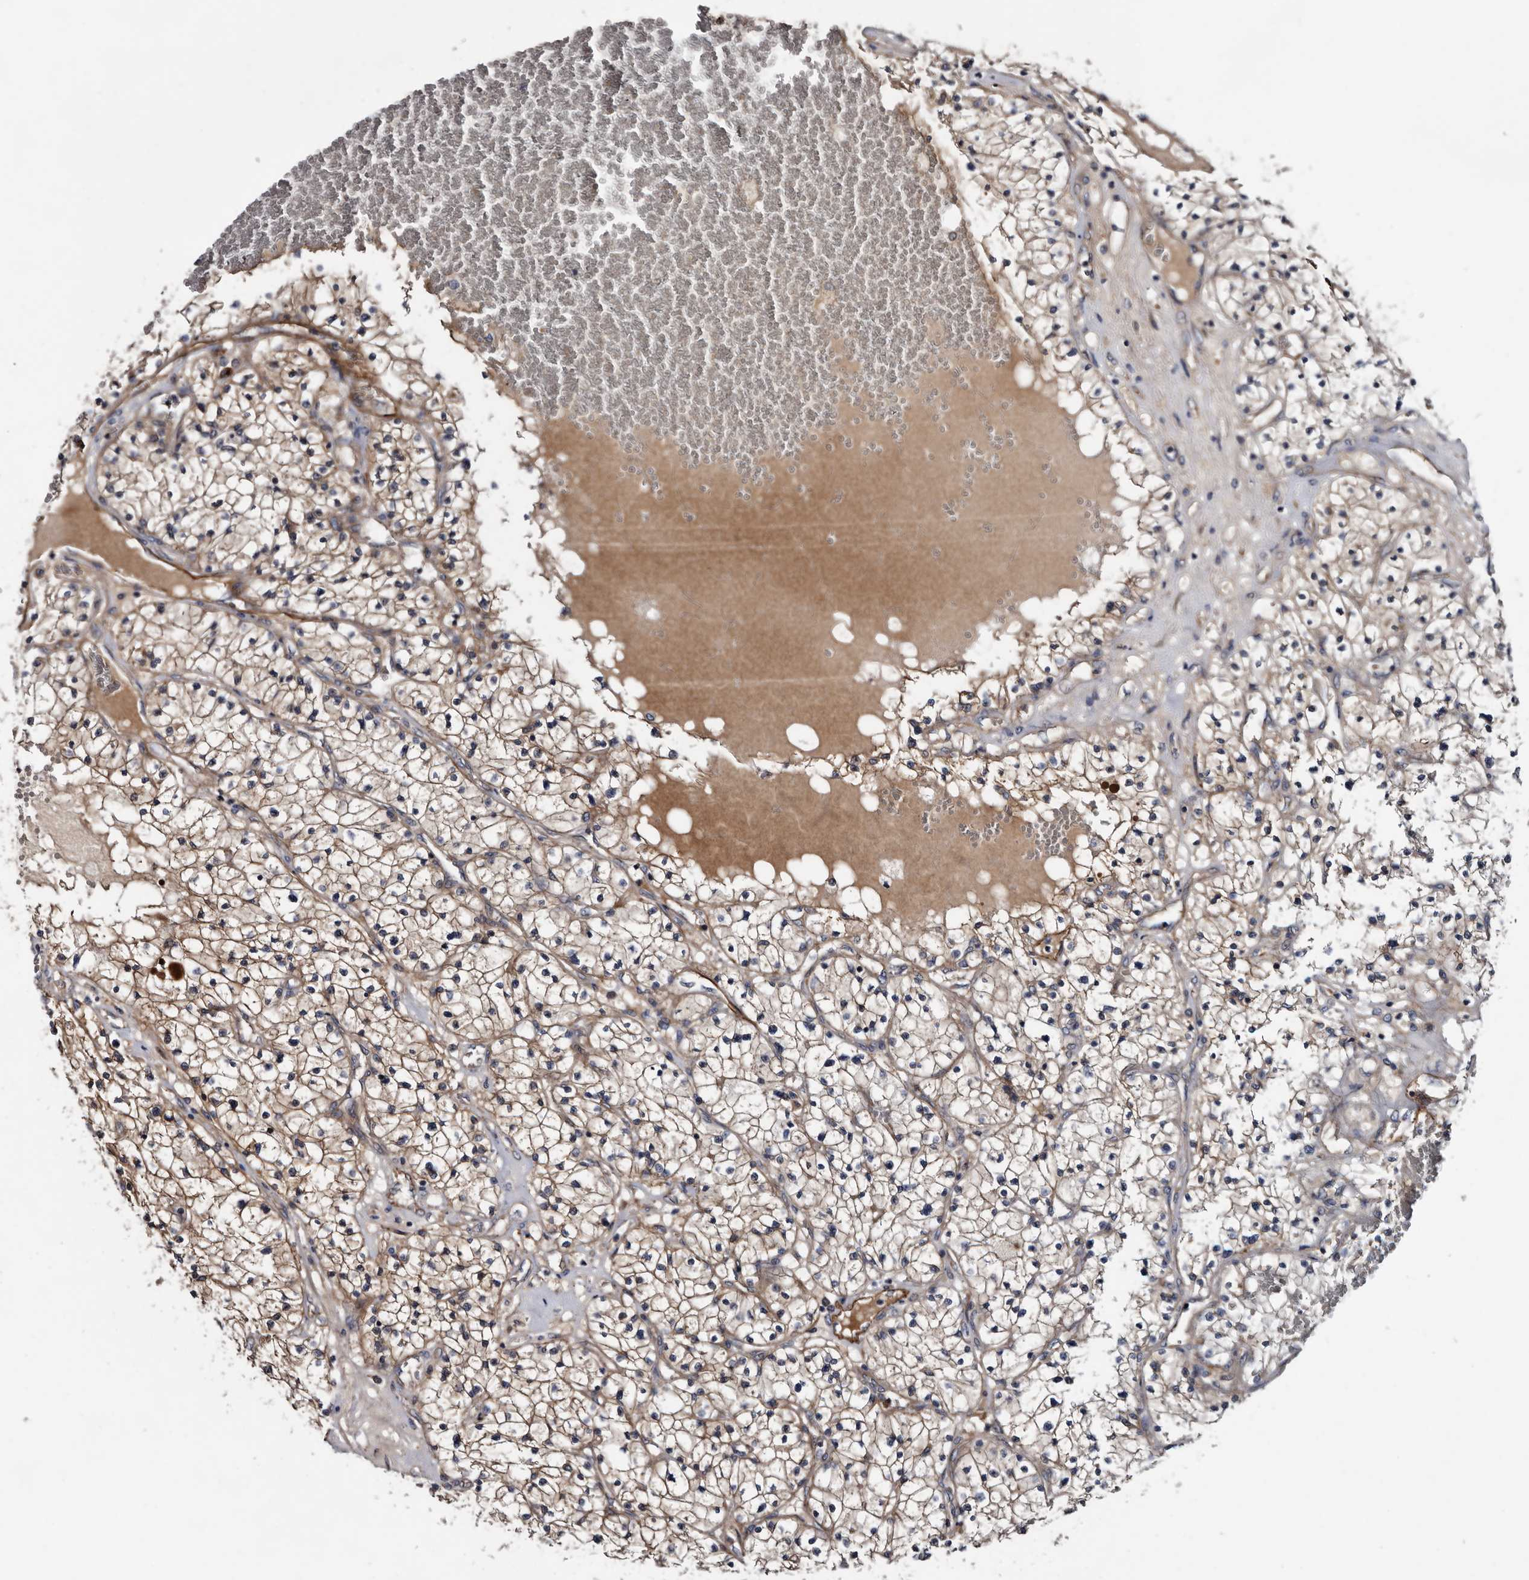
{"staining": {"intensity": "moderate", "quantity": "25%-75%", "location": "cytoplasmic/membranous"}, "tissue": "renal cancer", "cell_type": "Tumor cells", "image_type": "cancer", "snomed": [{"axis": "morphology", "description": "Normal tissue, NOS"}, {"axis": "morphology", "description": "Adenocarcinoma, NOS"}, {"axis": "topography", "description": "Kidney"}], "caption": "Protein analysis of renal cancer tissue exhibits moderate cytoplasmic/membranous expression in about 25%-75% of tumor cells.", "gene": "TSPAN17", "patient": {"sex": "male", "age": 68}}